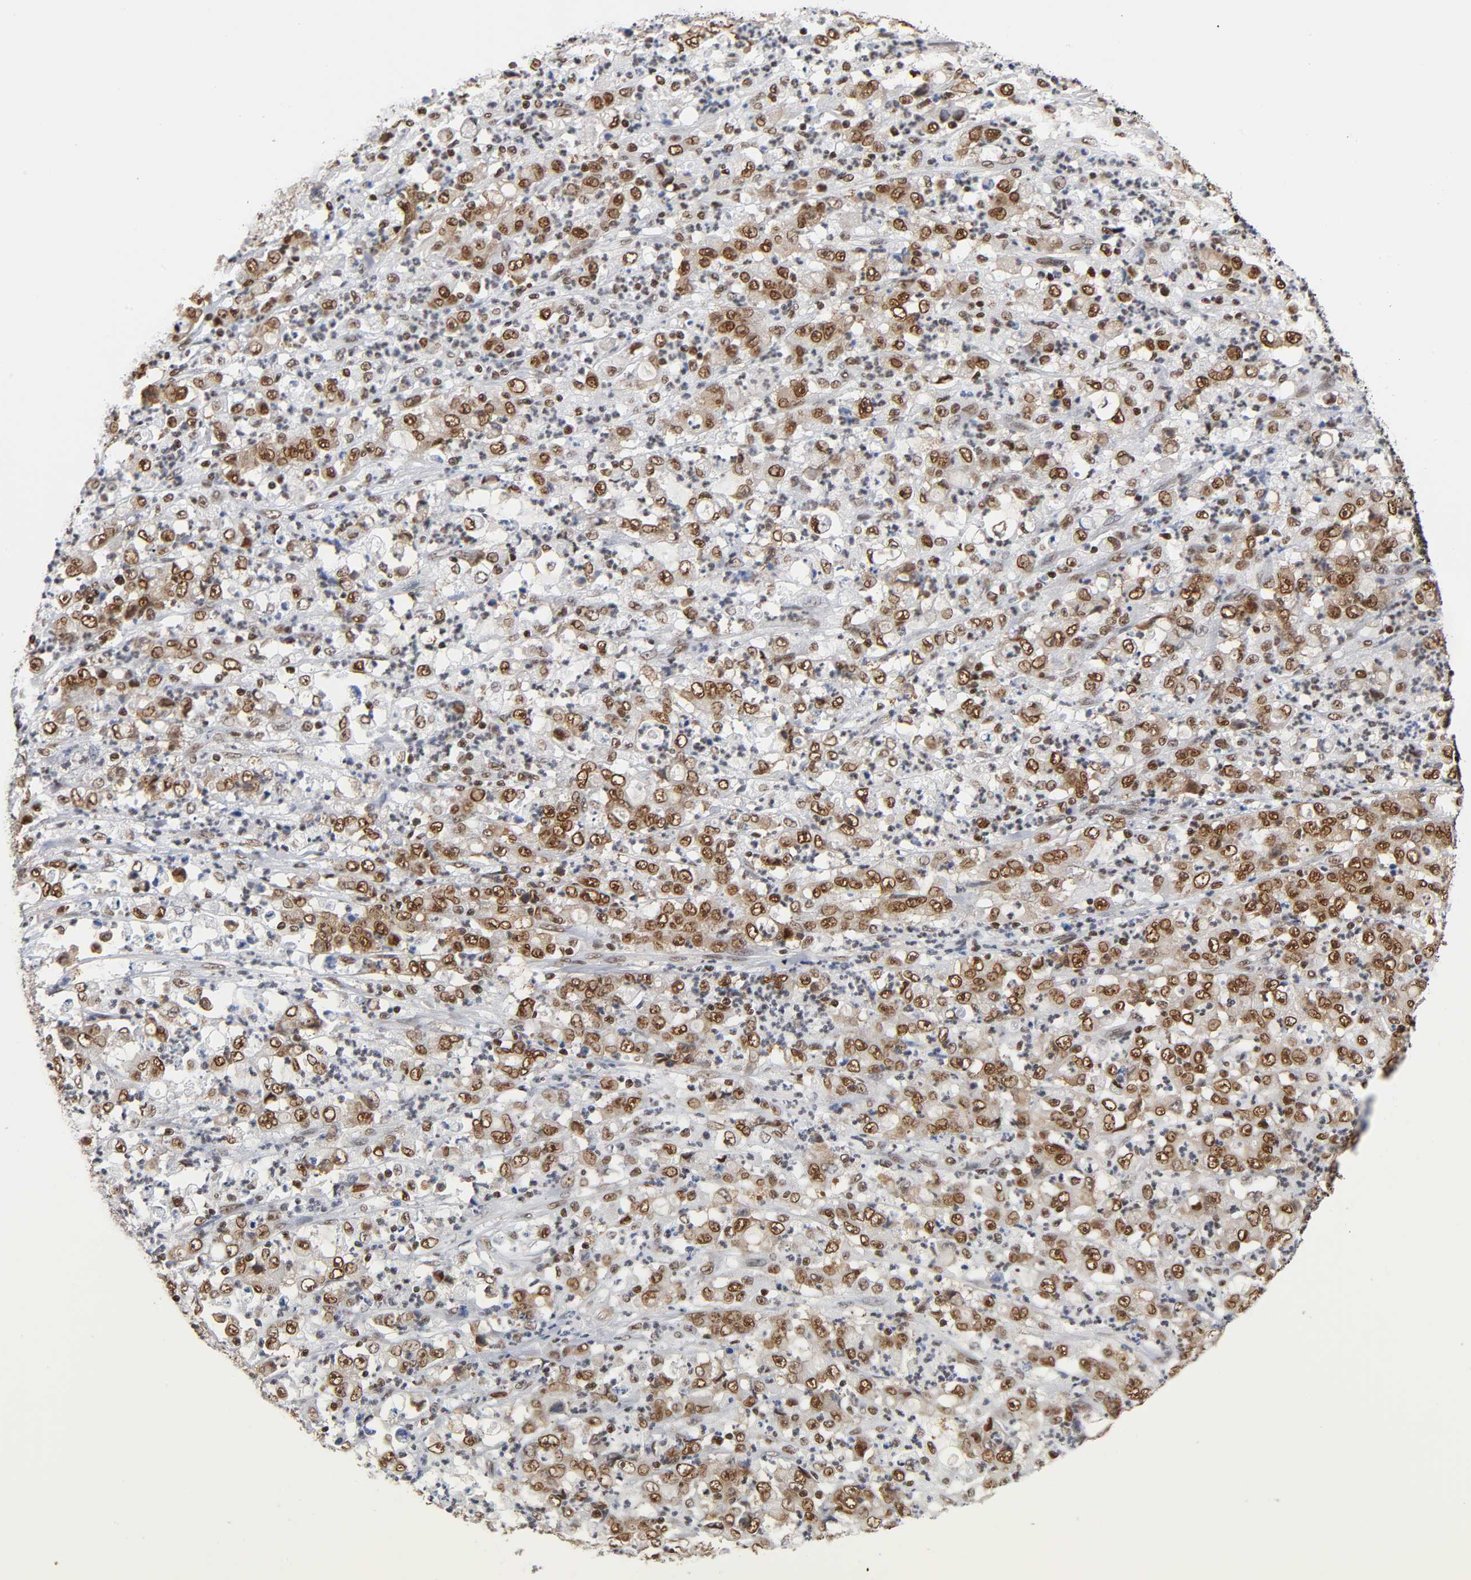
{"staining": {"intensity": "strong", "quantity": ">75%", "location": "nuclear"}, "tissue": "stomach cancer", "cell_type": "Tumor cells", "image_type": "cancer", "snomed": [{"axis": "morphology", "description": "Adenocarcinoma, NOS"}, {"axis": "topography", "description": "Stomach, lower"}], "caption": "IHC (DAB) staining of adenocarcinoma (stomach) demonstrates strong nuclear protein staining in about >75% of tumor cells. Nuclei are stained in blue.", "gene": "ILKAP", "patient": {"sex": "female", "age": 71}}